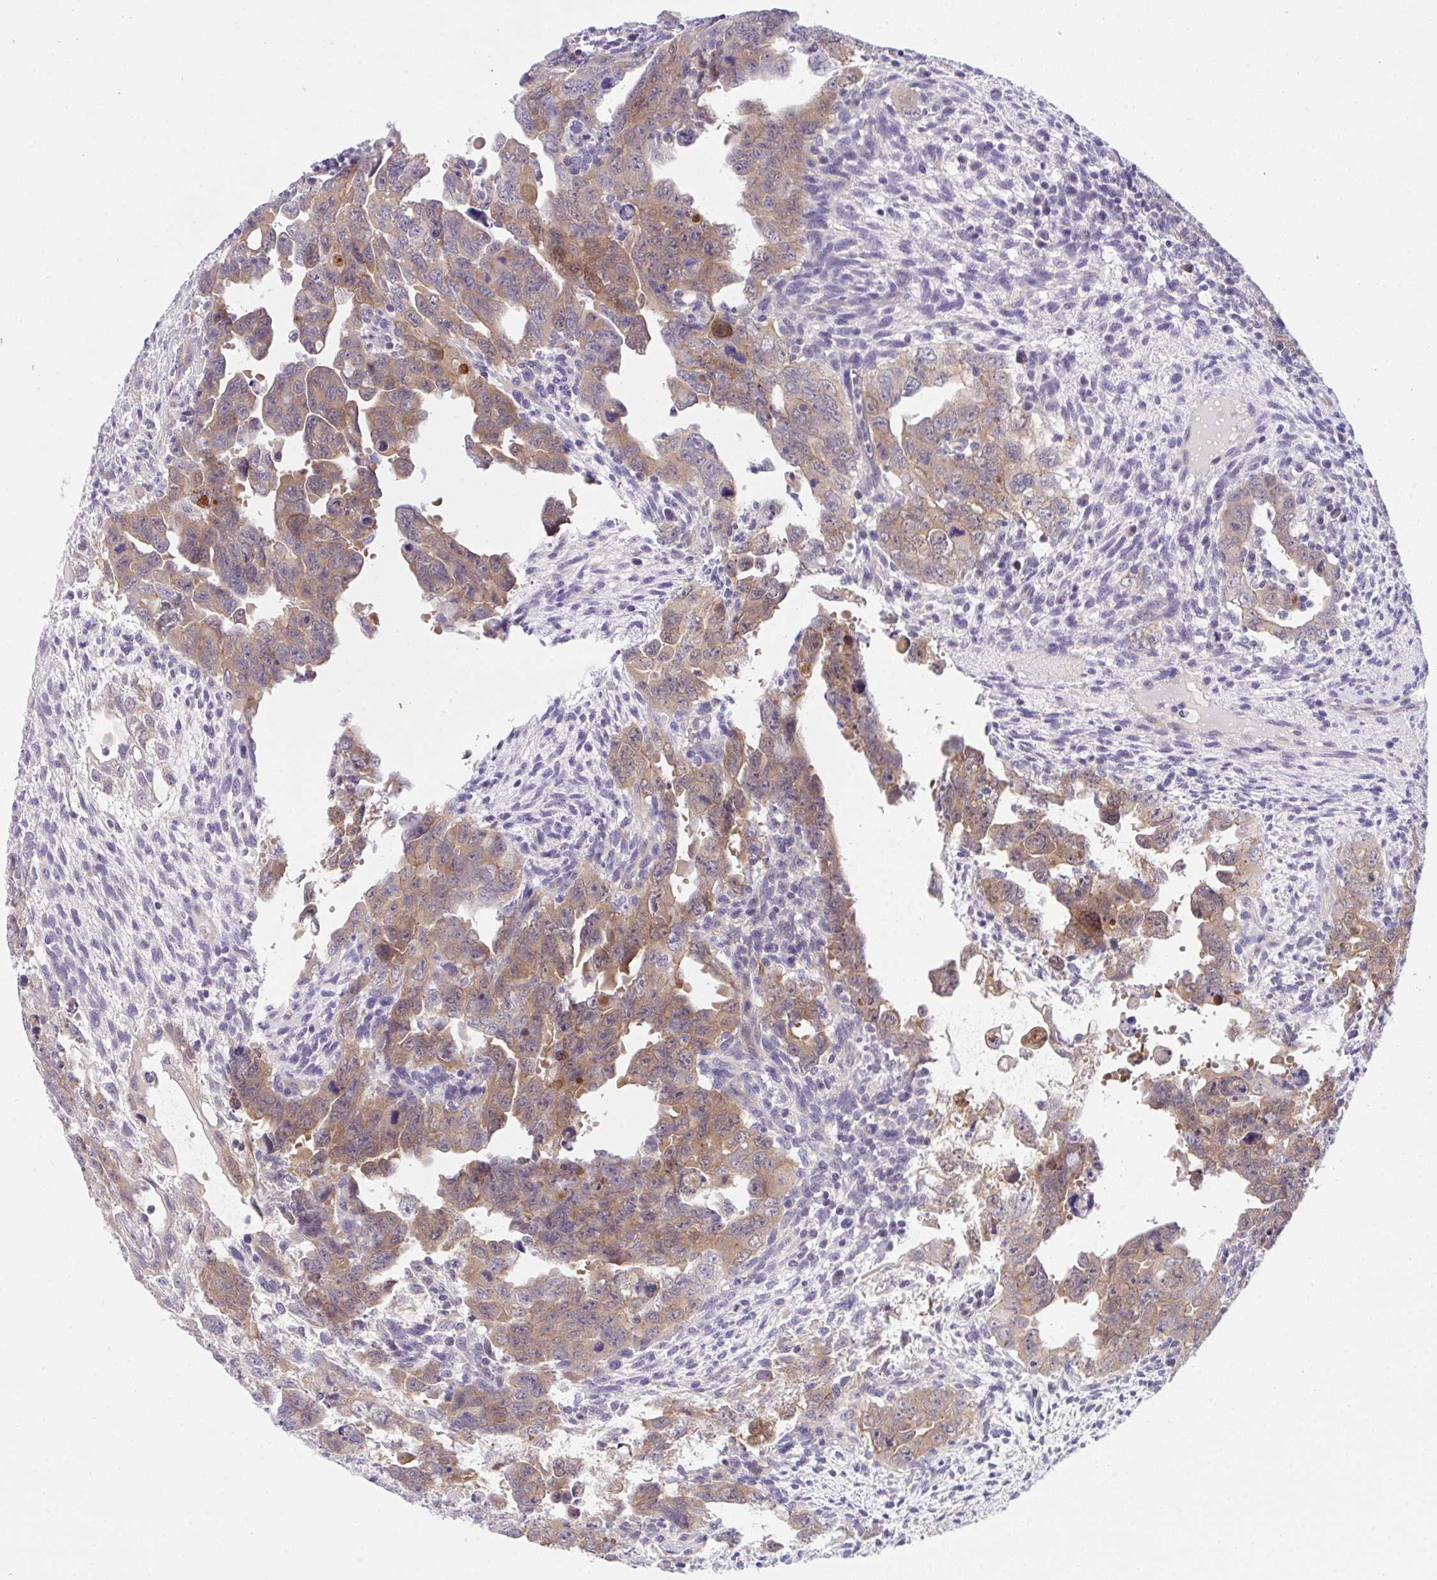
{"staining": {"intensity": "moderate", "quantity": ">75%", "location": "cytoplasmic/membranous"}, "tissue": "testis cancer", "cell_type": "Tumor cells", "image_type": "cancer", "snomed": [{"axis": "morphology", "description": "Carcinoma, Embryonal, NOS"}, {"axis": "topography", "description": "Testis"}], "caption": "Moderate cytoplasmic/membranous expression for a protein is appreciated in approximately >75% of tumor cells of testis cancer using IHC.", "gene": "HOXD12", "patient": {"sex": "male", "age": 24}}